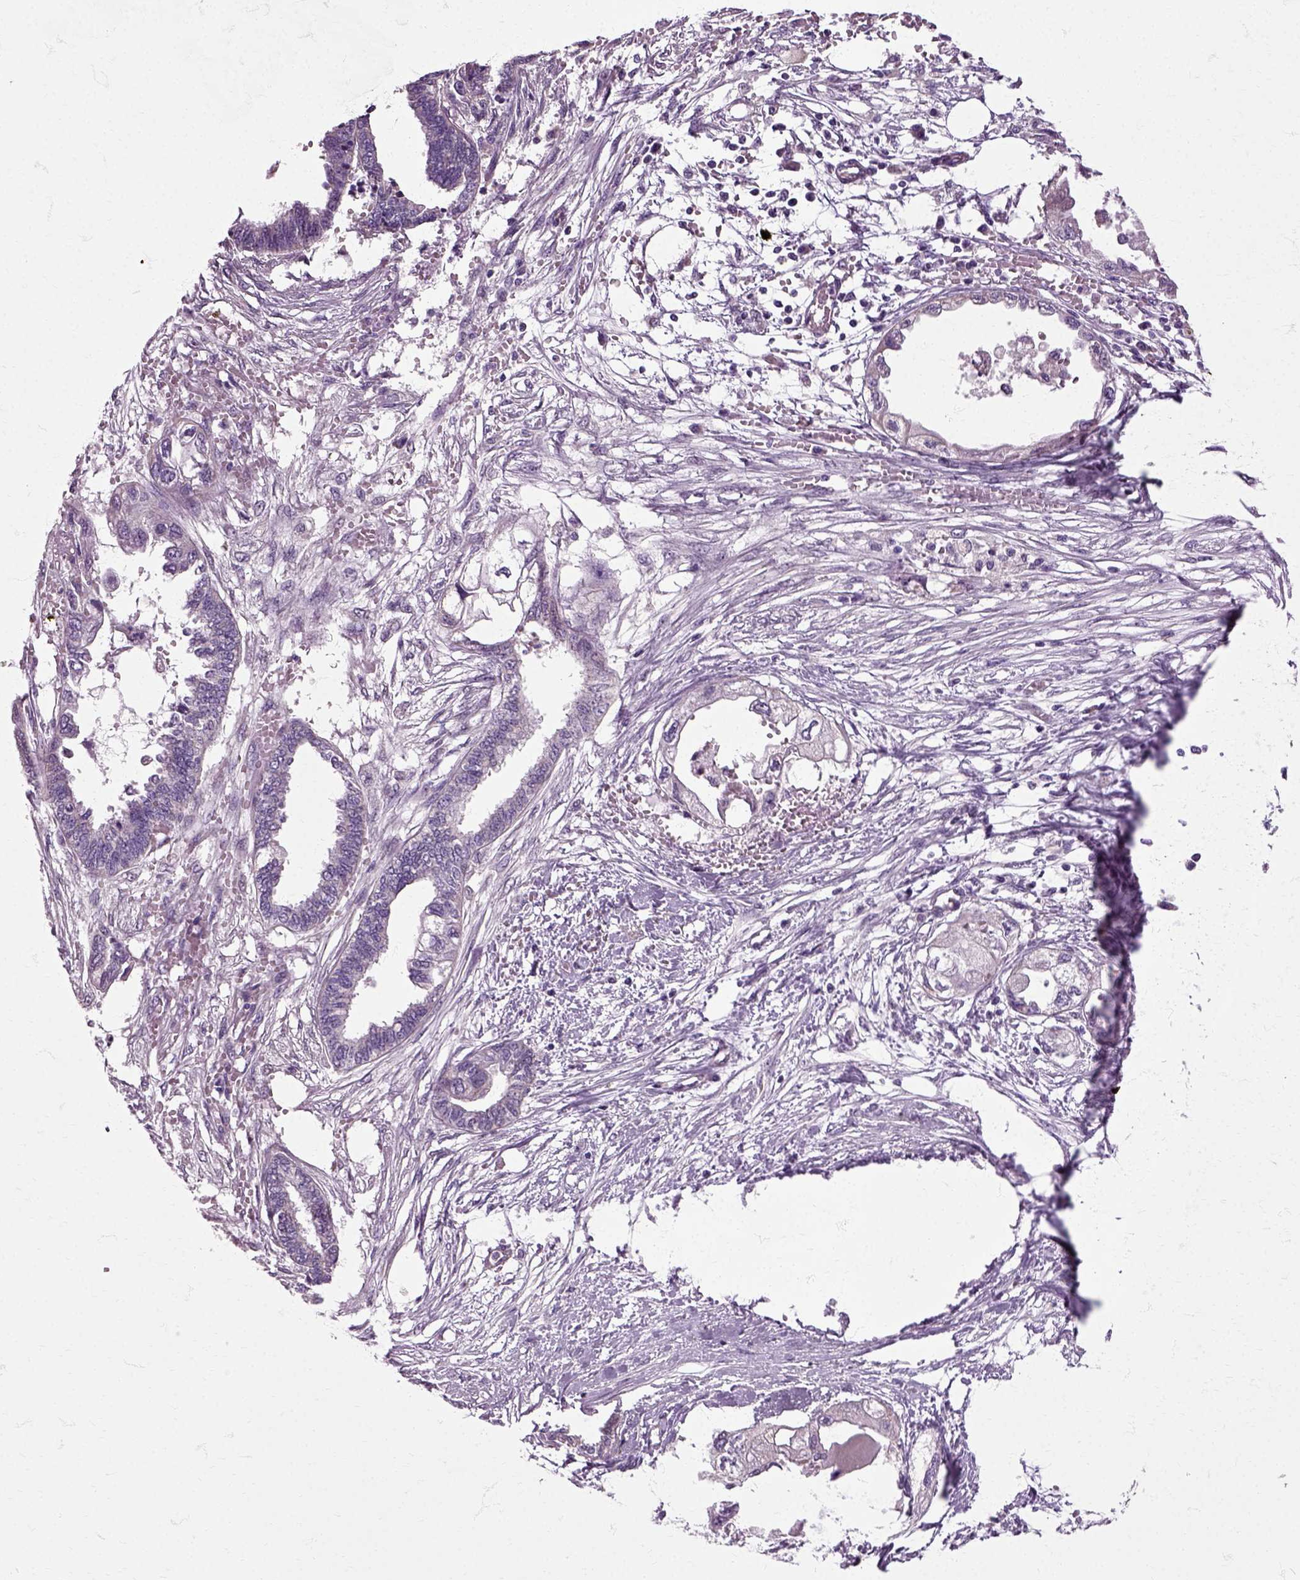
{"staining": {"intensity": "negative", "quantity": "none", "location": "none"}, "tissue": "endometrial cancer", "cell_type": "Tumor cells", "image_type": "cancer", "snomed": [{"axis": "morphology", "description": "Adenocarcinoma, NOS"}, {"axis": "morphology", "description": "Adenocarcinoma, metastatic, NOS"}, {"axis": "topography", "description": "Adipose tissue"}, {"axis": "topography", "description": "Endometrium"}], "caption": "Immunohistochemistry of endometrial cancer displays no expression in tumor cells. Nuclei are stained in blue.", "gene": "HSPA2", "patient": {"sex": "female", "age": 67}}